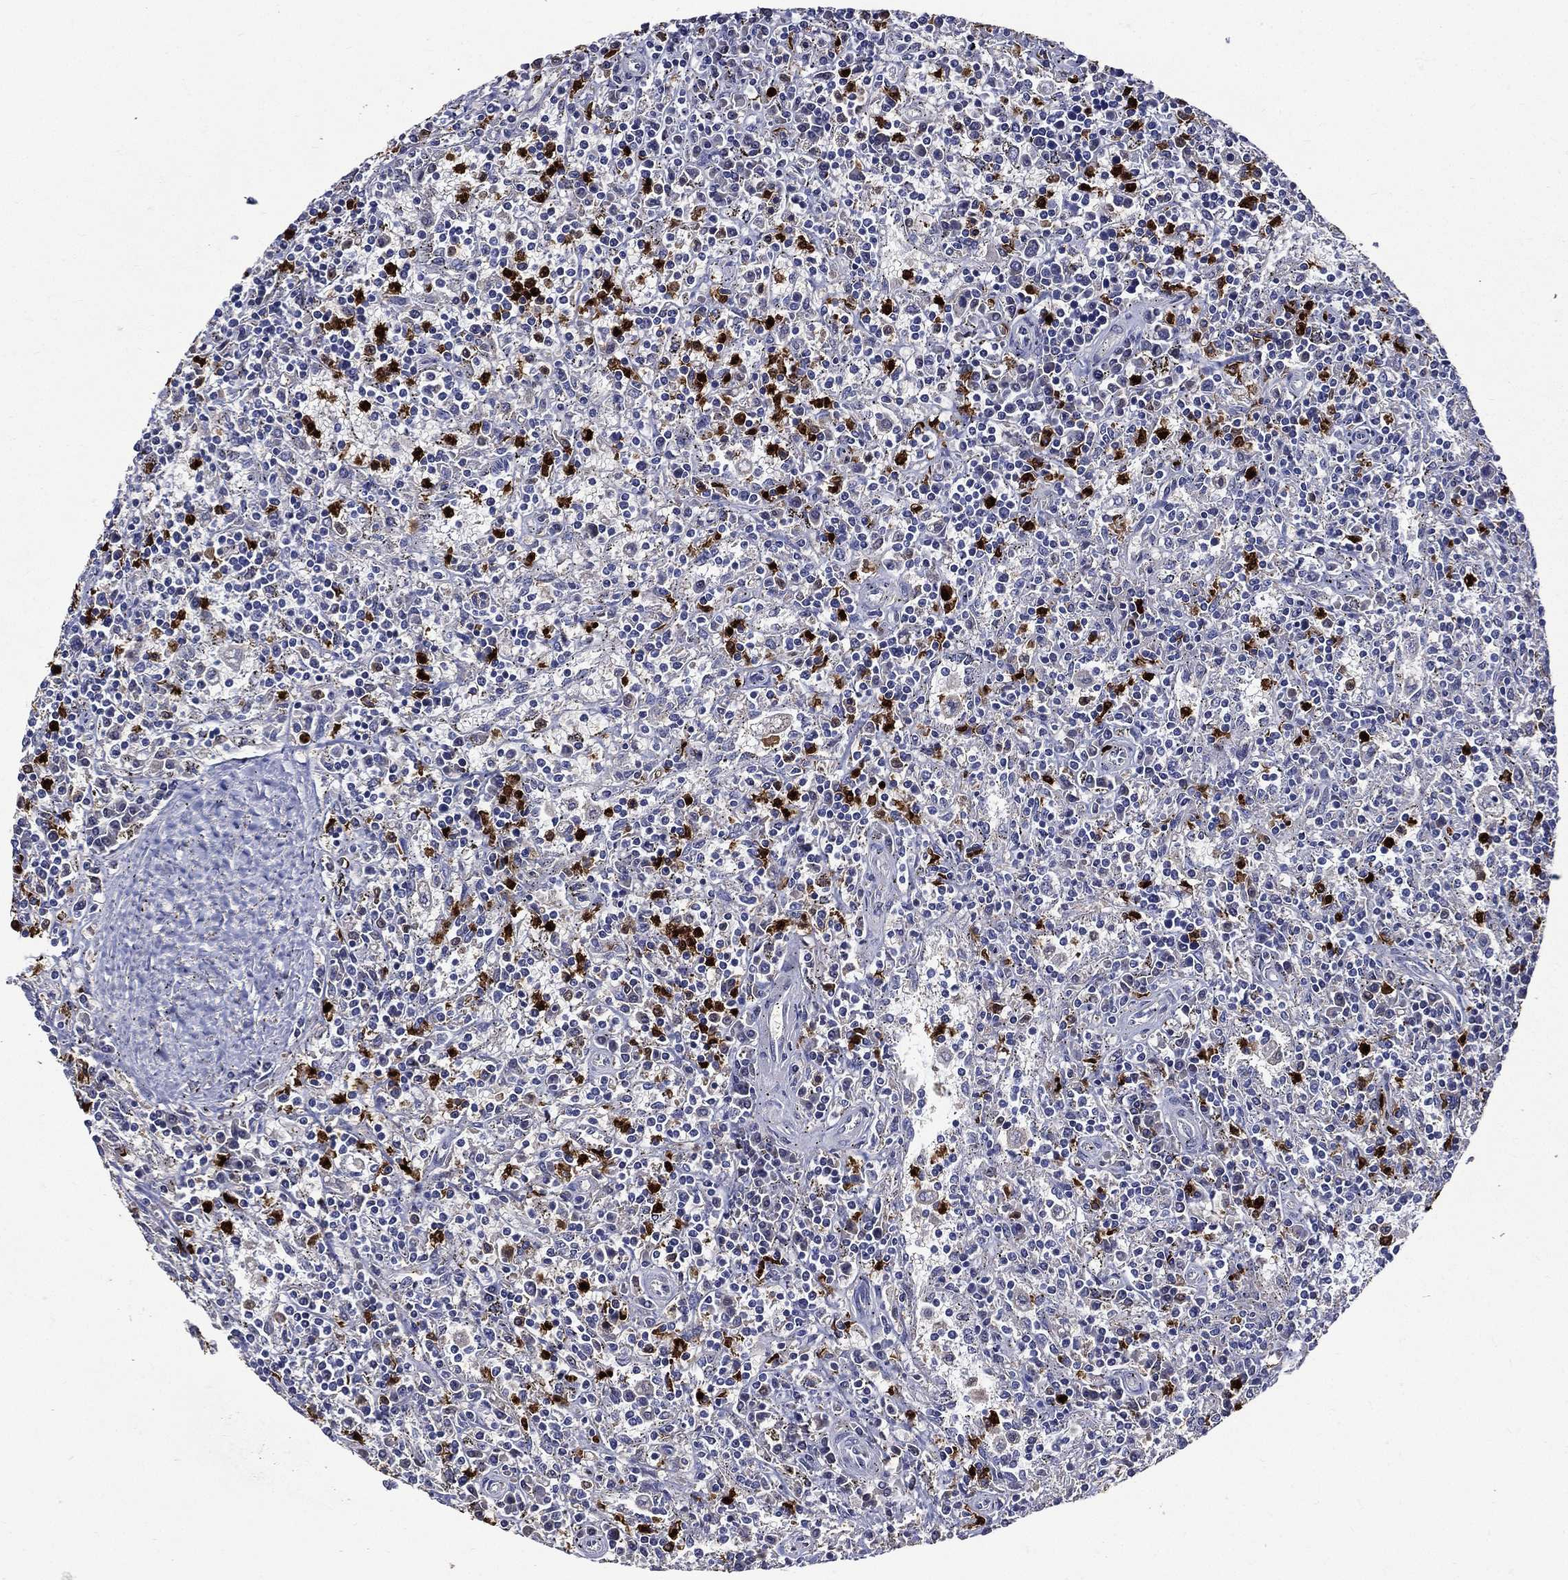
{"staining": {"intensity": "negative", "quantity": "none", "location": "none"}, "tissue": "lymphoma", "cell_type": "Tumor cells", "image_type": "cancer", "snomed": [{"axis": "morphology", "description": "Malignant lymphoma, non-Hodgkin's type, Low grade"}, {"axis": "topography", "description": "Spleen"}], "caption": "IHC of human malignant lymphoma, non-Hodgkin's type (low-grade) shows no staining in tumor cells. (DAB (3,3'-diaminobenzidine) immunohistochemistry with hematoxylin counter stain).", "gene": "GPR171", "patient": {"sex": "male", "age": 62}}